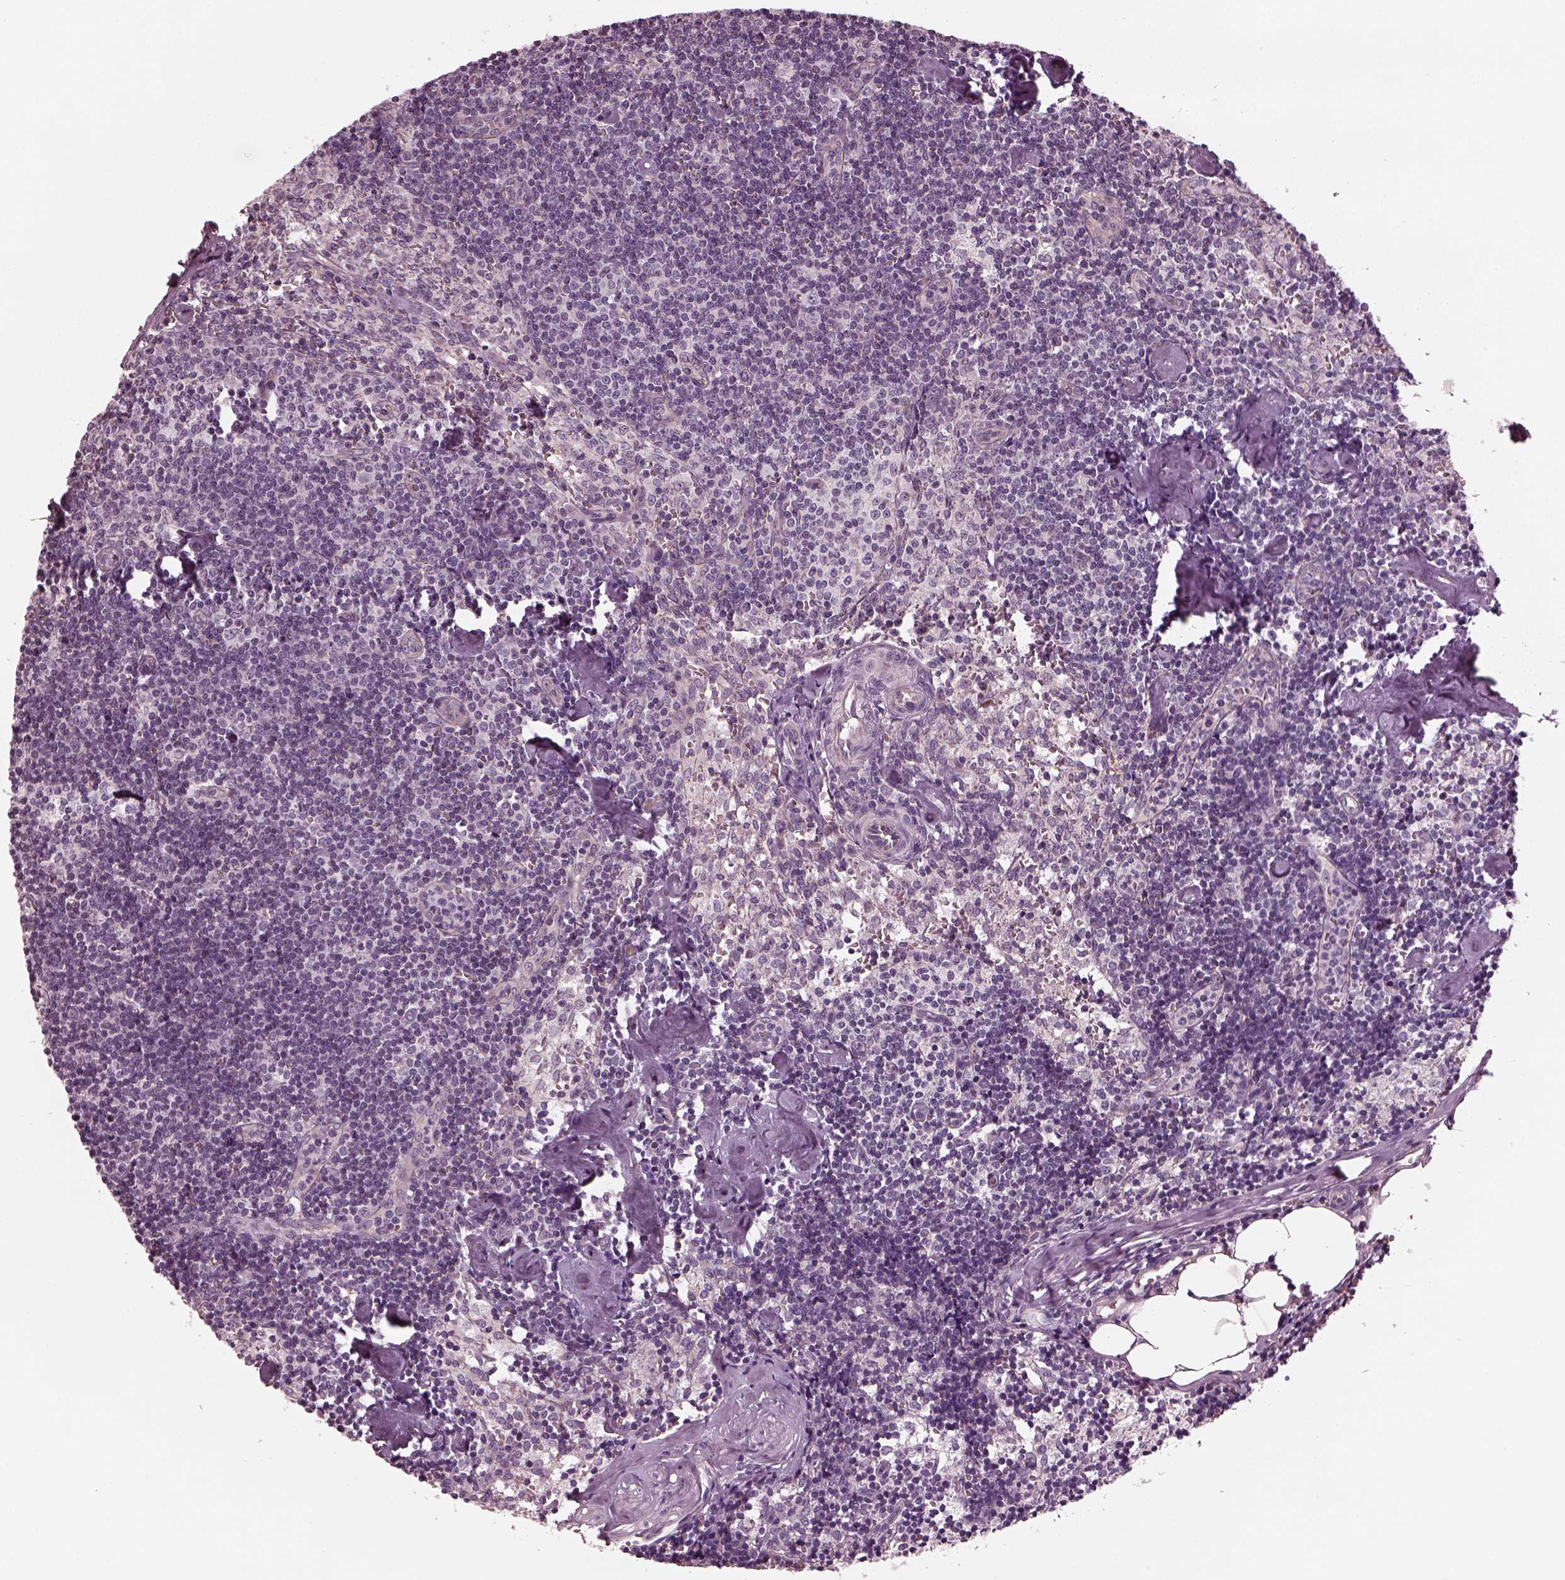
{"staining": {"intensity": "negative", "quantity": "none", "location": "none"}, "tissue": "lymph node", "cell_type": "Germinal center cells", "image_type": "normal", "snomed": [{"axis": "morphology", "description": "Normal tissue, NOS"}, {"axis": "topography", "description": "Lymph node"}], "caption": "Immunohistochemistry (IHC) of benign human lymph node shows no positivity in germinal center cells.", "gene": "ODAD1", "patient": {"sex": "female", "age": 50}}